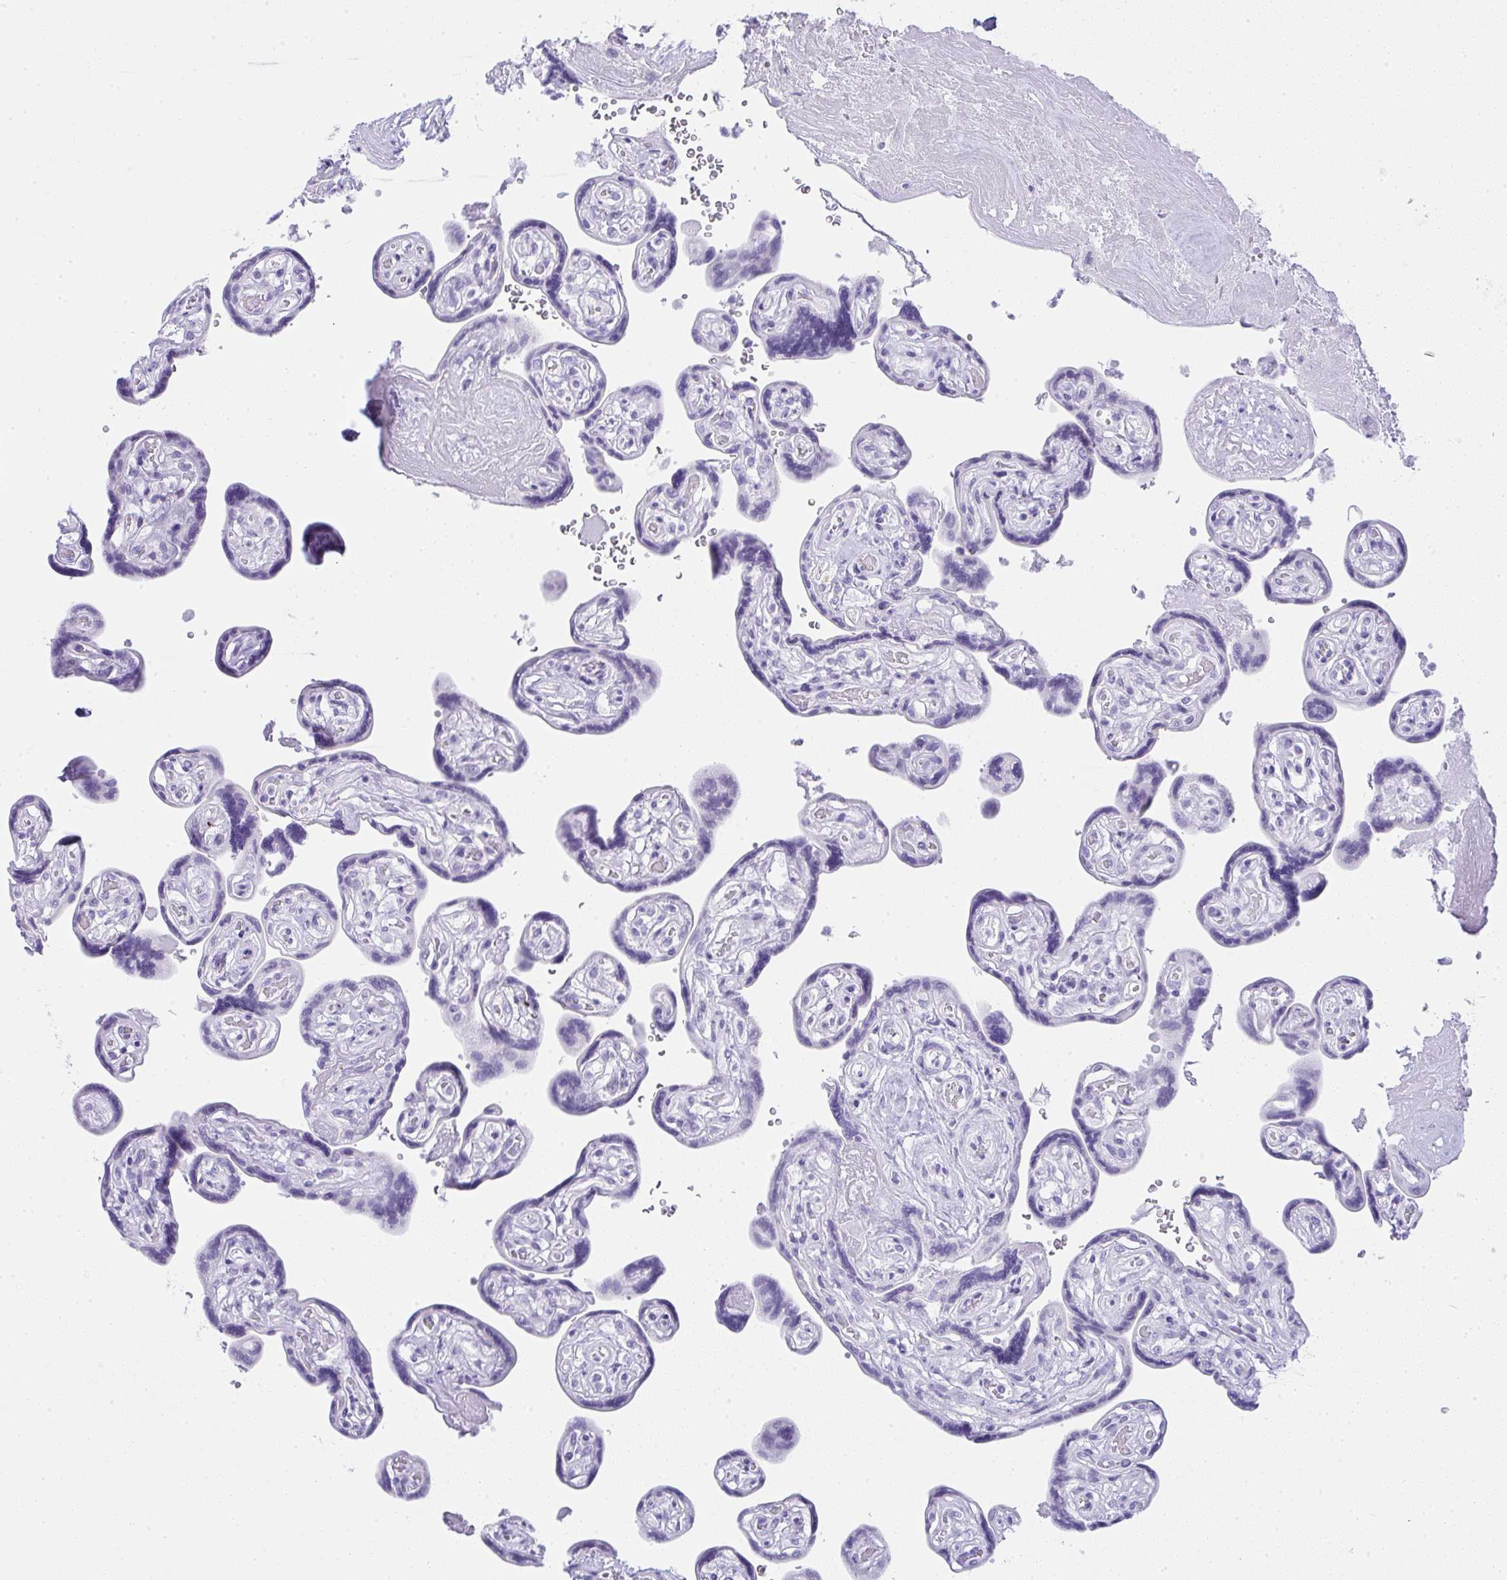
{"staining": {"intensity": "negative", "quantity": "none", "location": "none"}, "tissue": "placenta", "cell_type": "Trophoblastic cells", "image_type": "normal", "snomed": [{"axis": "morphology", "description": "Normal tissue, NOS"}, {"axis": "topography", "description": "Placenta"}], "caption": "IHC histopathology image of unremarkable human placenta stained for a protein (brown), which displays no expression in trophoblastic cells. (DAB (3,3'-diaminobenzidine) immunohistochemistry, high magnification).", "gene": "CDADC1", "patient": {"sex": "female", "age": 32}}